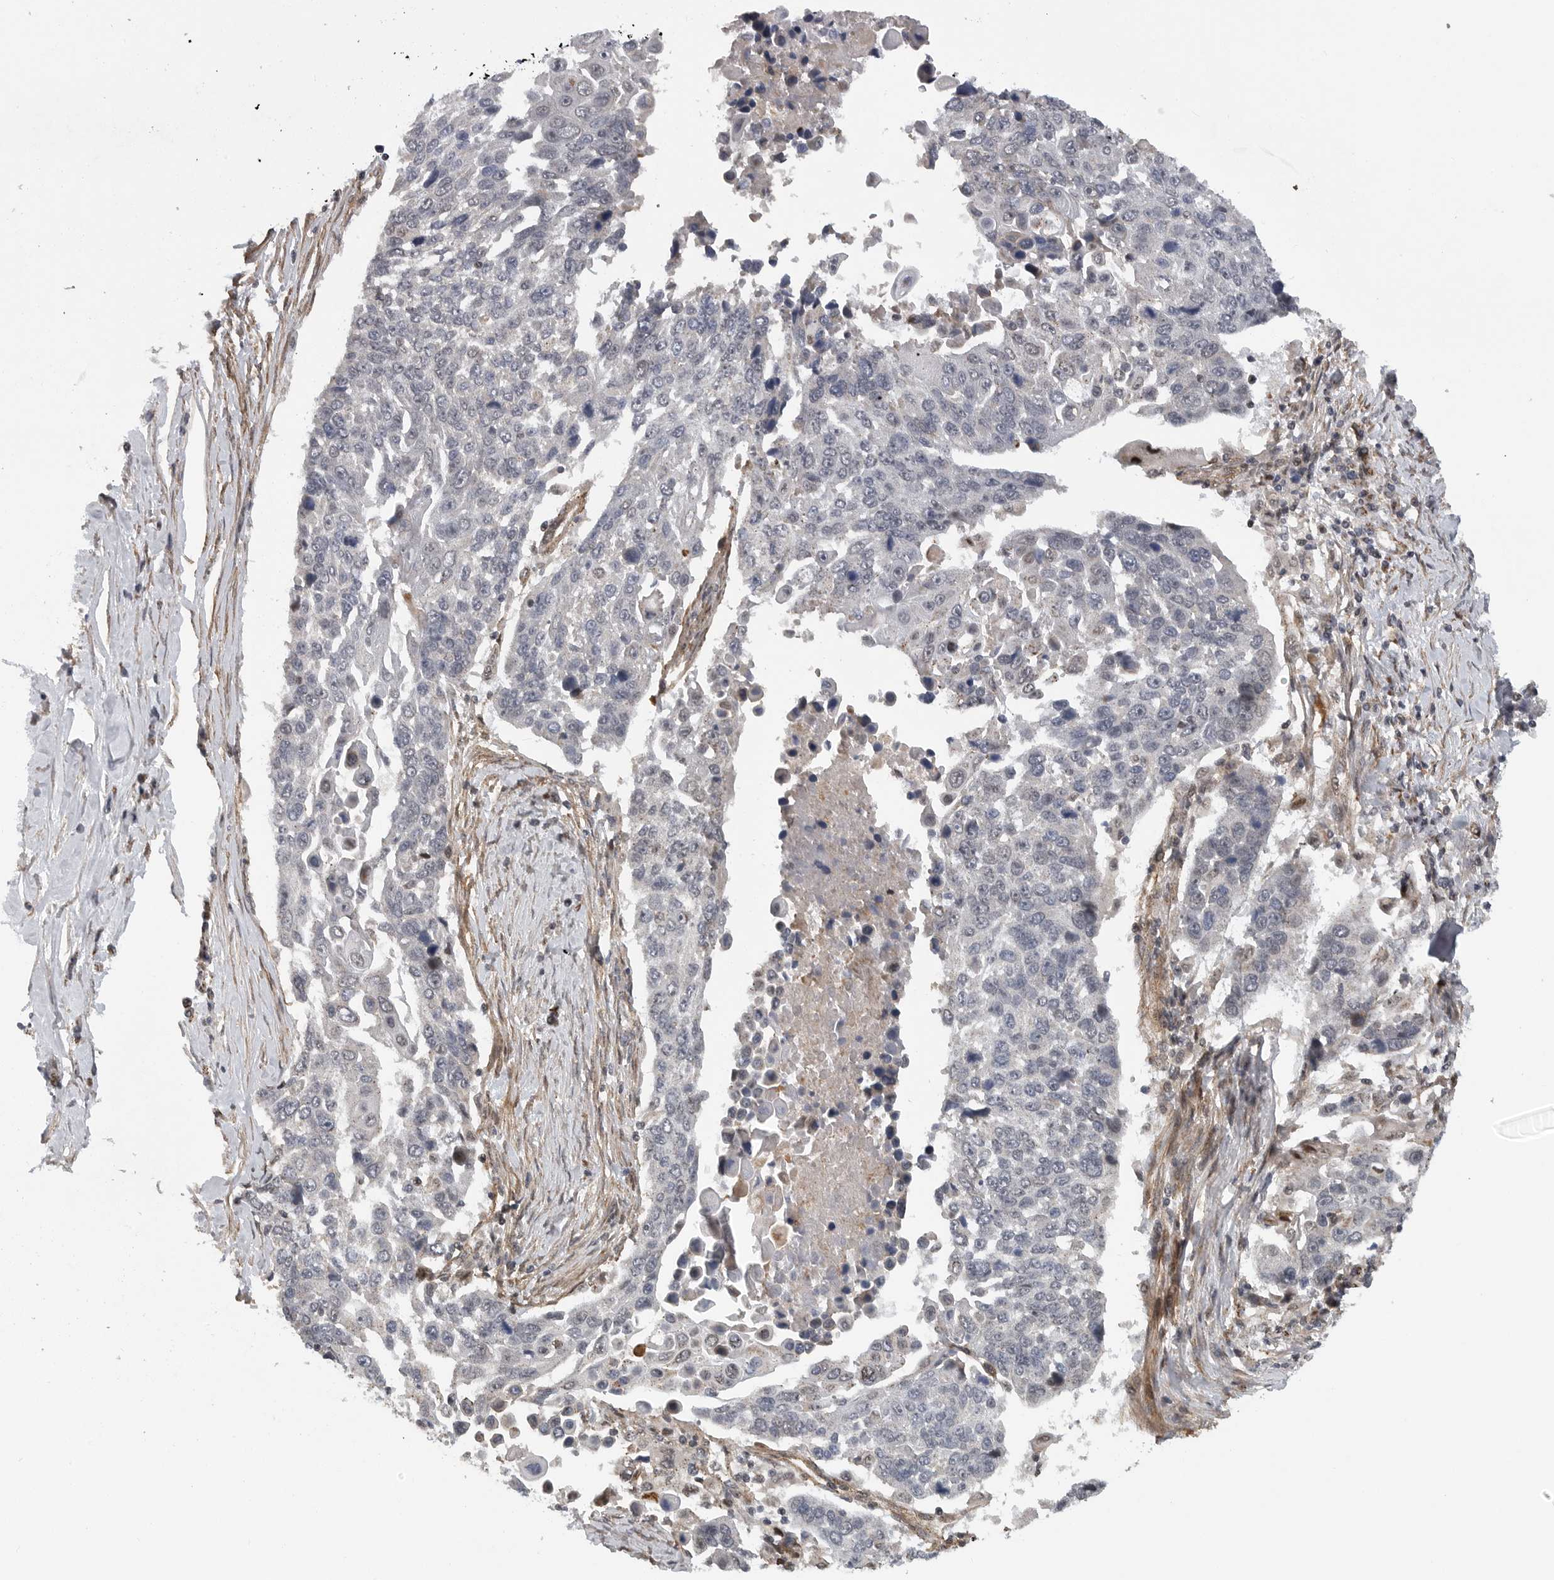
{"staining": {"intensity": "negative", "quantity": "none", "location": "none"}, "tissue": "lung cancer", "cell_type": "Tumor cells", "image_type": "cancer", "snomed": [{"axis": "morphology", "description": "Squamous cell carcinoma, NOS"}, {"axis": "topography", "description": "Lung"}], "caption": "A high-resolution photomicrograph shows IHC staining of lung cancer (squamous cell carcinoma), which displays no significant staining in tumor cells. The staining is performed using DAB brown chromogen with nuclei counter-stained in using hematoxylin.", "gene": "TMPRSS11F", "patient": {"sex": "male", "age": 66}}